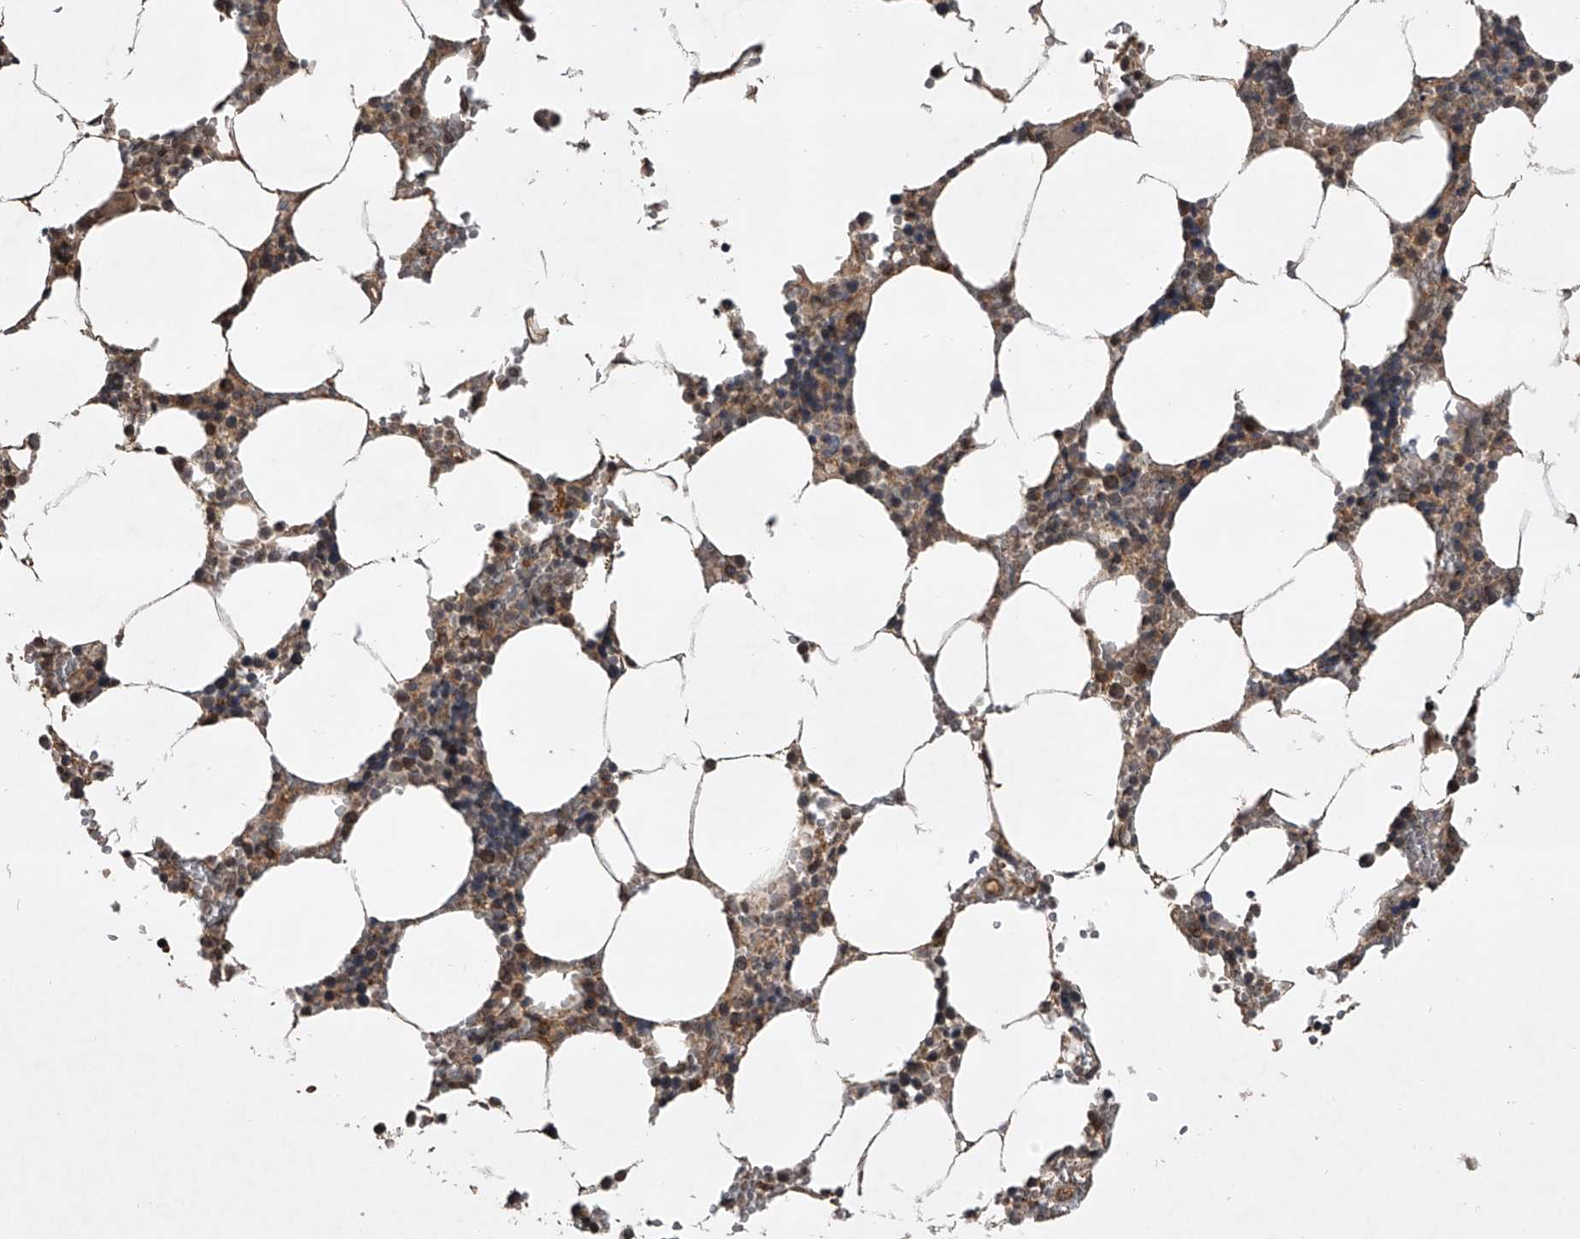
{"staining": {"intensity": "moderate", "quantity": "25%-75%", "location": "cytoplasmic/membranous"}, "tissue": "bone marrow", "cell_type": "Hematopoietic cells", "image_type": "normal", "snomed": [{"axis": "morphology", "description": "Normal tissue, NOS"}, {"axis": "topography", "description": "Bone marrow"}], "caption": "Bone marrow stained with a brown dye shows moderate cytoplasmic/membranous positive positivity in approximately 25%-75% of hematopoietic cells.", "gene": "NFS1", "patient": {"sex": "male", "age": 70}}